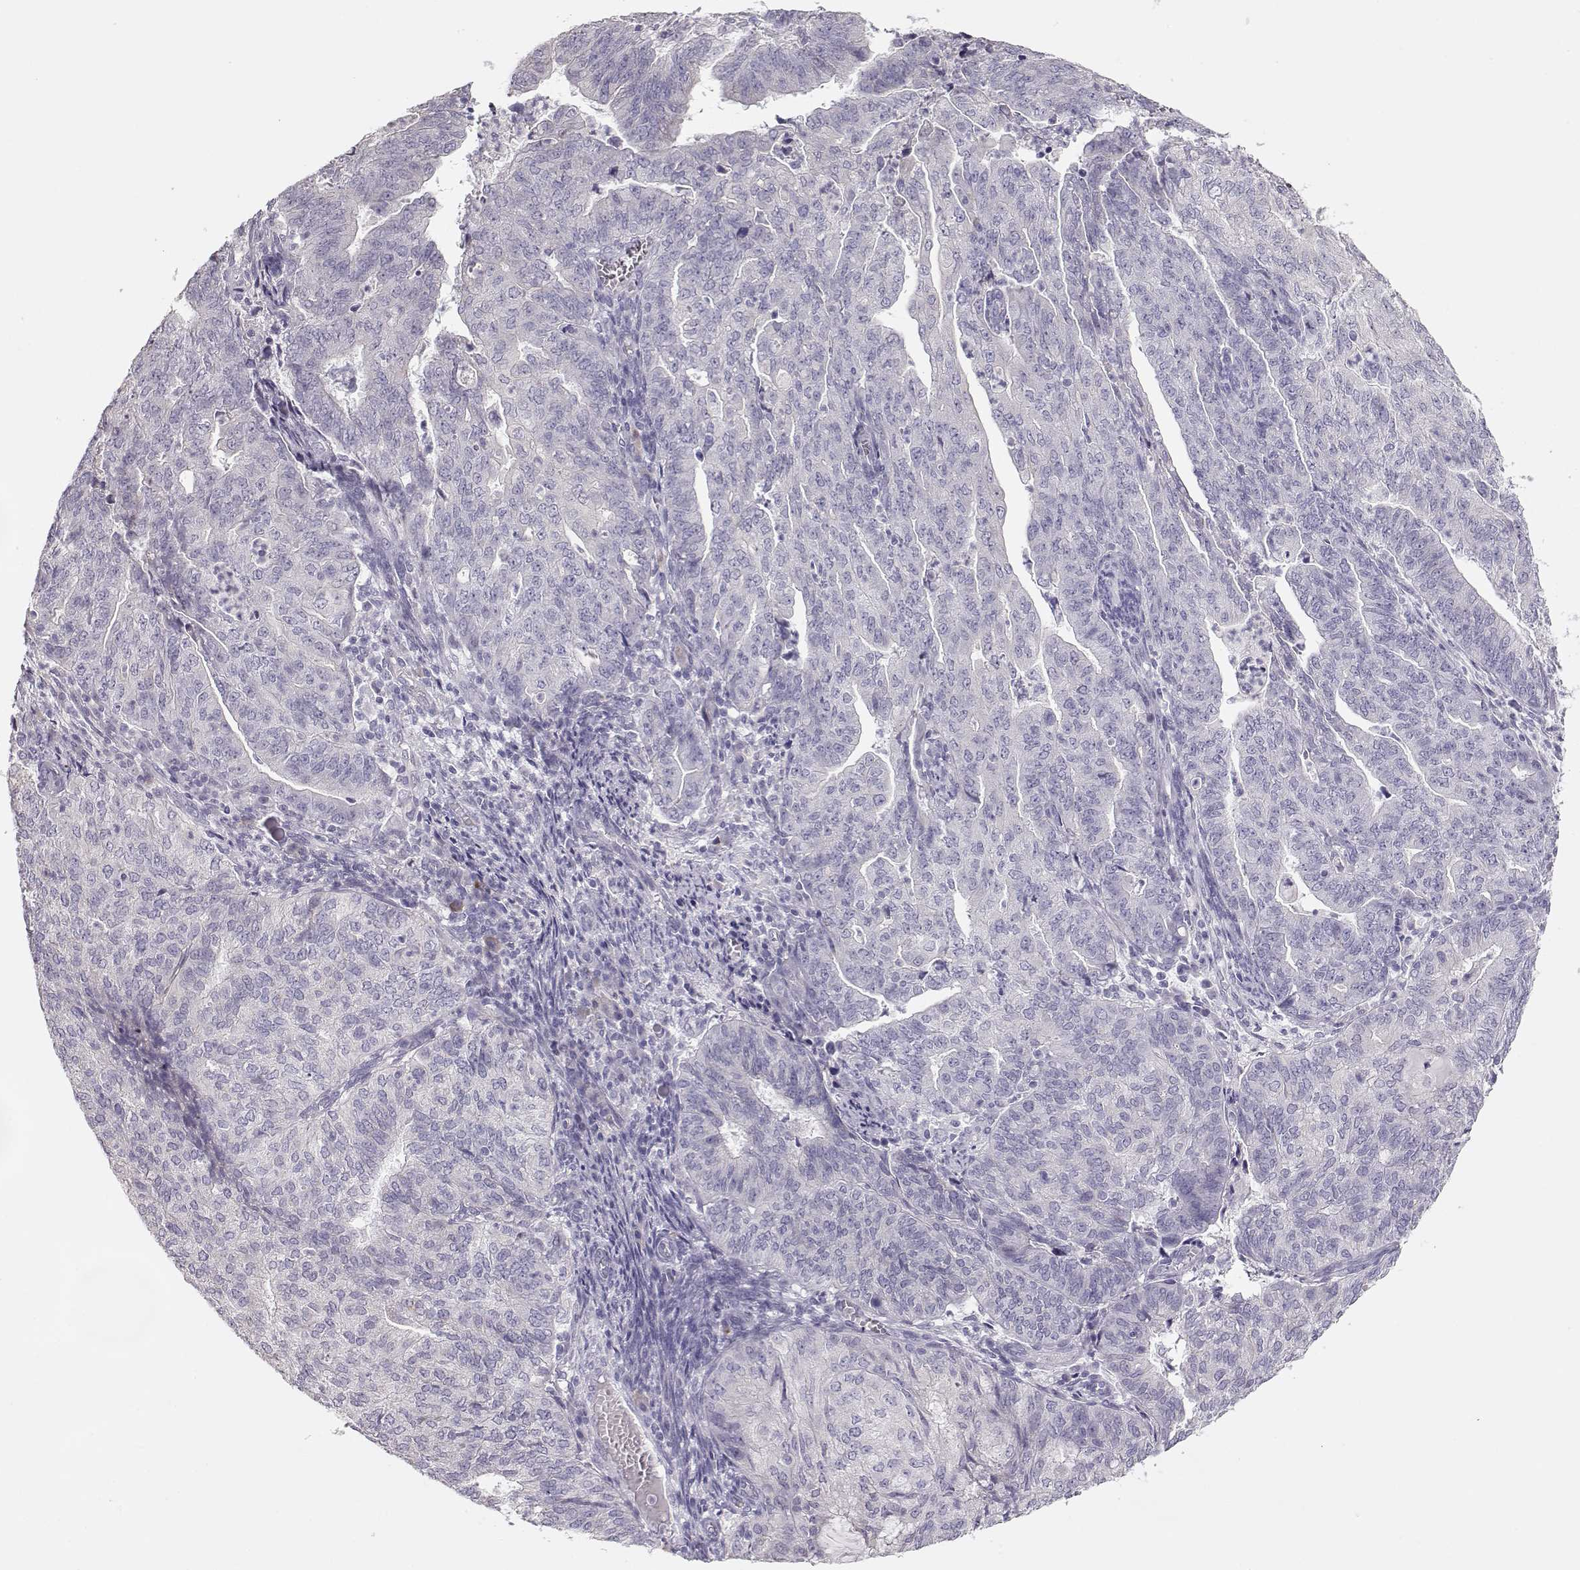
{"staining": {"intensity": "negative", "quantity": "none", "location": "none"}, "tissue": "endometrial cancer", "cell_type": "Tumor cells", "image_type": "cancer", "snomed": [{"axis": "morphology", "description": "Adenocarcinoma, NOS"}, {"axis": "topography", "description": "Endometrium"}], "caption": "High magnification brightfield microscopy of endometrial adenocarcinoma stained with DAB (3,3'-diaminobenzidine) (brown) and counterstained with hematoxylin (blue): tumor cells show no significant expression.", "gene": "GLIPR1L2", "patient": {"sex": "female", "age": 82}}